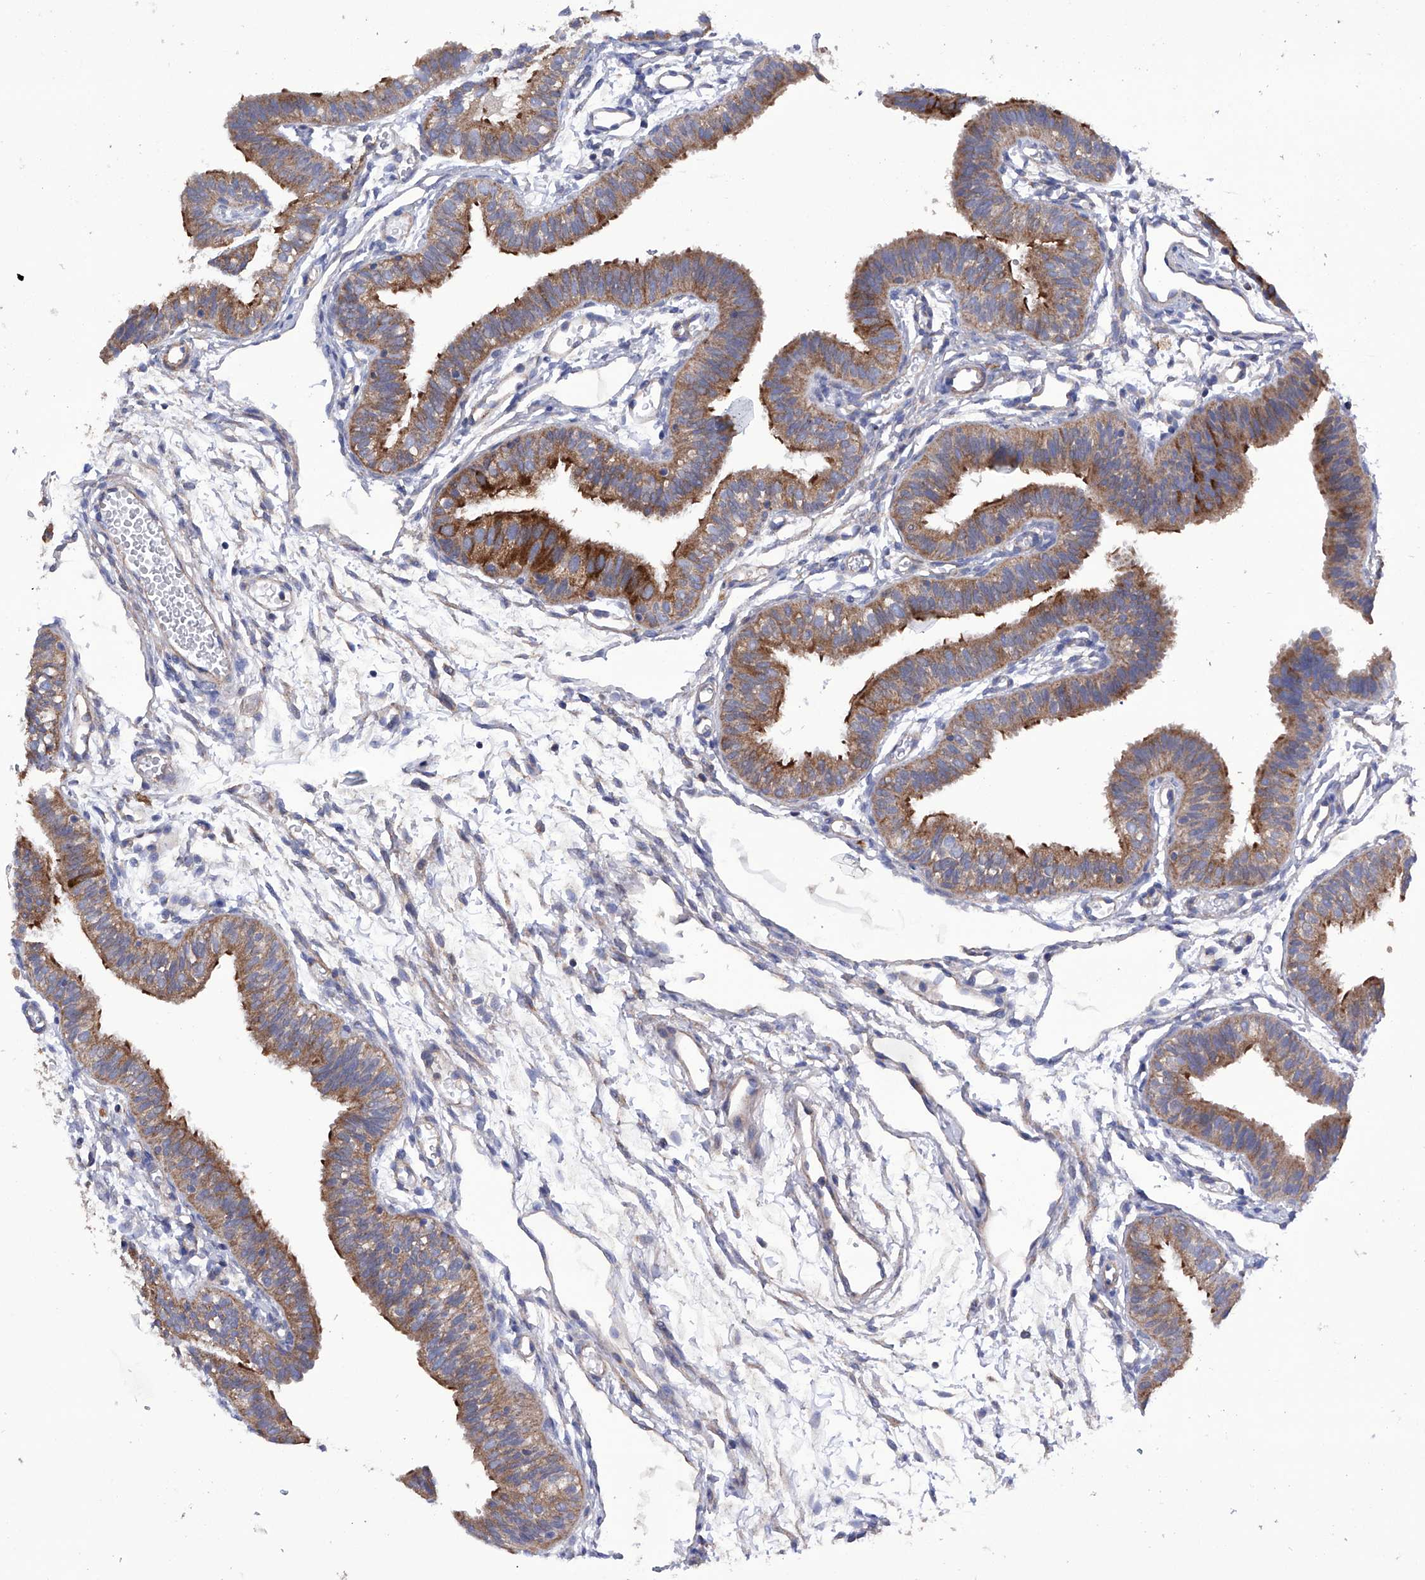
{"staining": {"intensity": "moderate", "quantity": ">75%", "location": "cytoplasmic/membranous"}, "tissue": "fallopian tube", "cell_type": "Glandular cells", "image_type": "normal", "snomed": [{"axis": "morphology", "description": "Normal tissue, NOS"}, {"axis": "topography", "description": "Fallopian tube"}], "caption": "Protein expression analysis of unremarkable fallopian tube demonstrates moderate cytoplasmic/membranous positivity in approximately >75% of glandular cells.", "gene": "EFCAB2", "patient": {"sex": "female", "age": 35}}